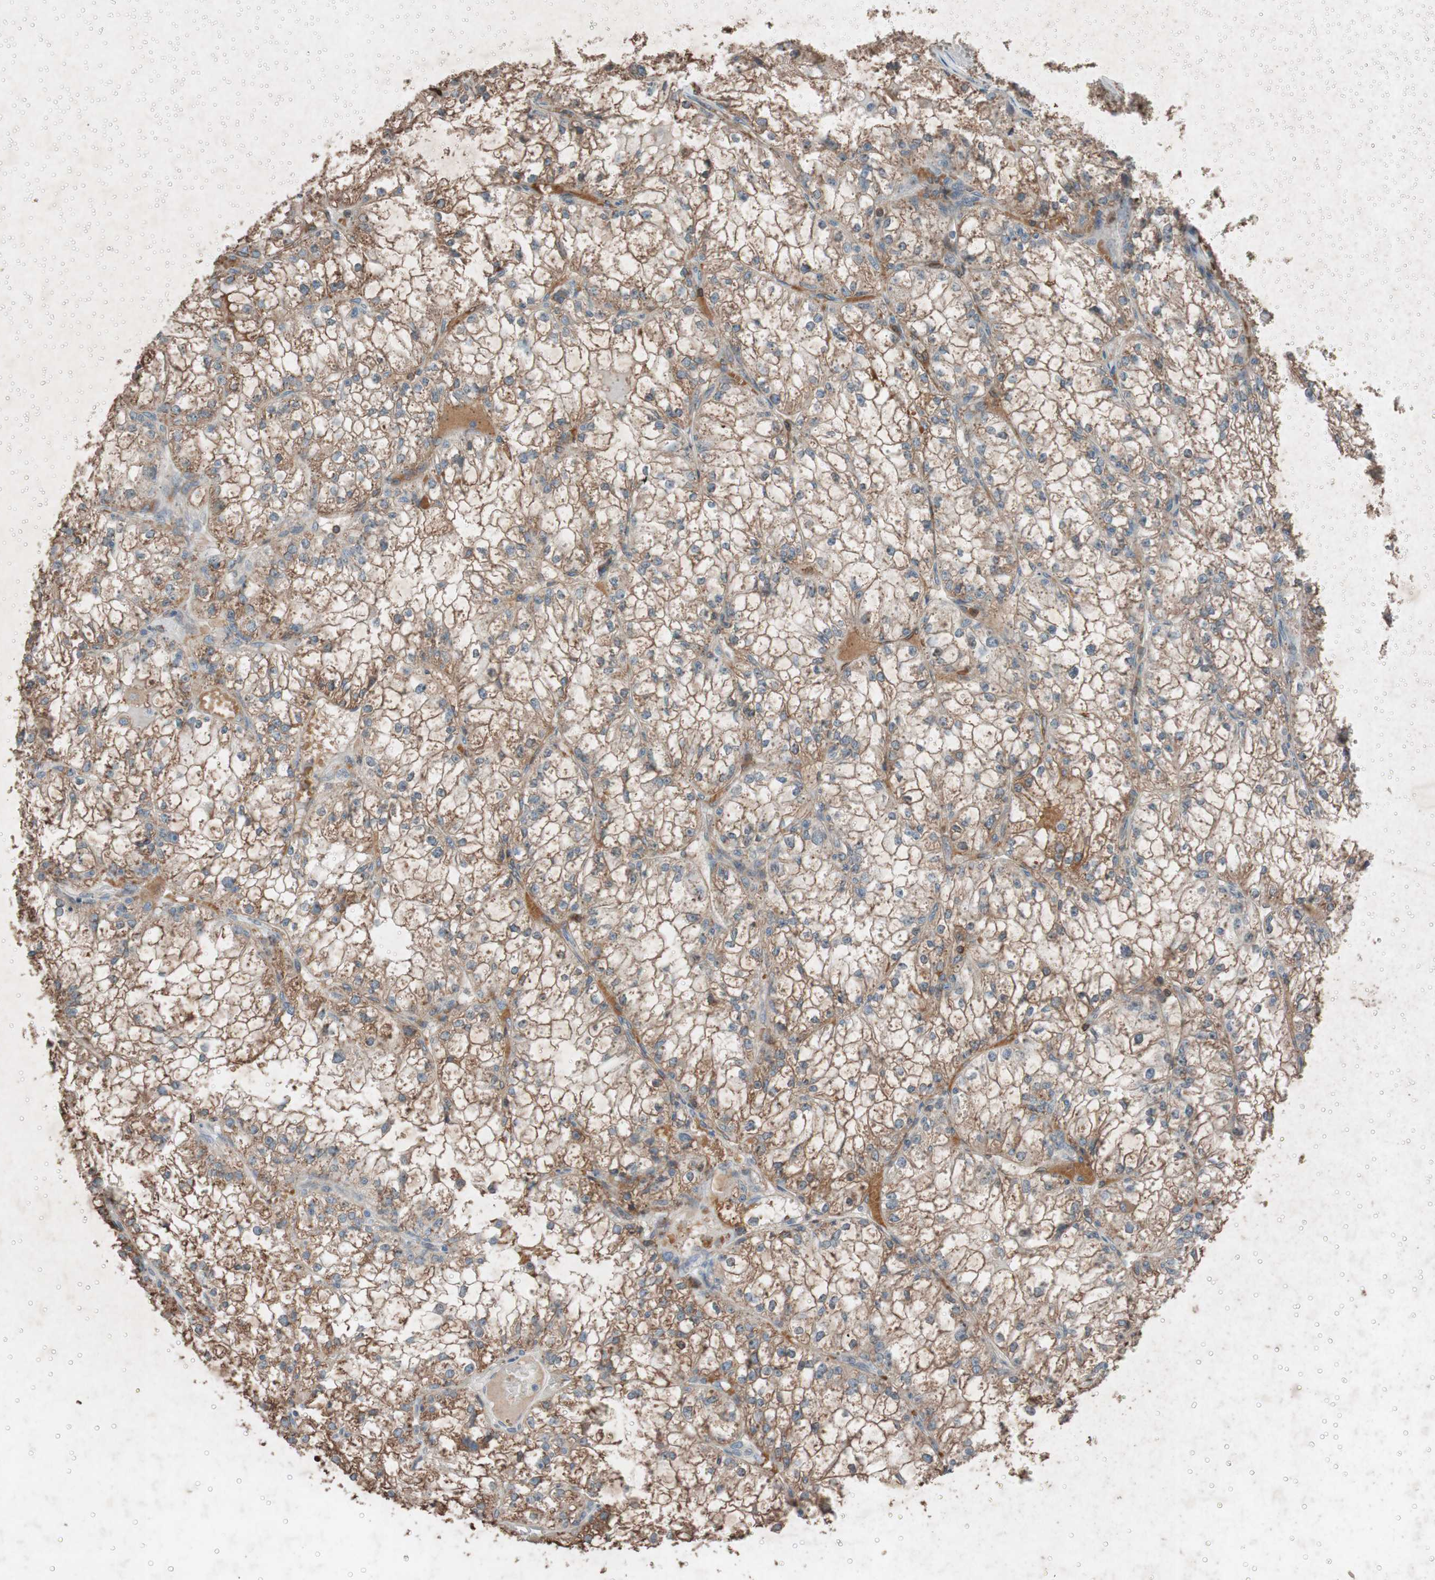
{"staining": {"intensity": "moderate", "quantity": ">75%", "location": "cytoplasmic/membranous"}, "tissue": "renal cancer", "cell_type": "Tumor cells", "image_type": "cancer", "snomed": [{"axis": "morphology", "description": "Adenocarcinoma, NOS"}, {"axis": "topography", "description": "Kidney"}], "caption": "This micrograph shows immunohistochemistry (IHC) staining of human renal cancer, with medium moderate cytoplasmic/membranous positivity in approximately >75% of tumor cells.", "gene": "GRB7", "patient": {"sex": "male", "age": 56}}